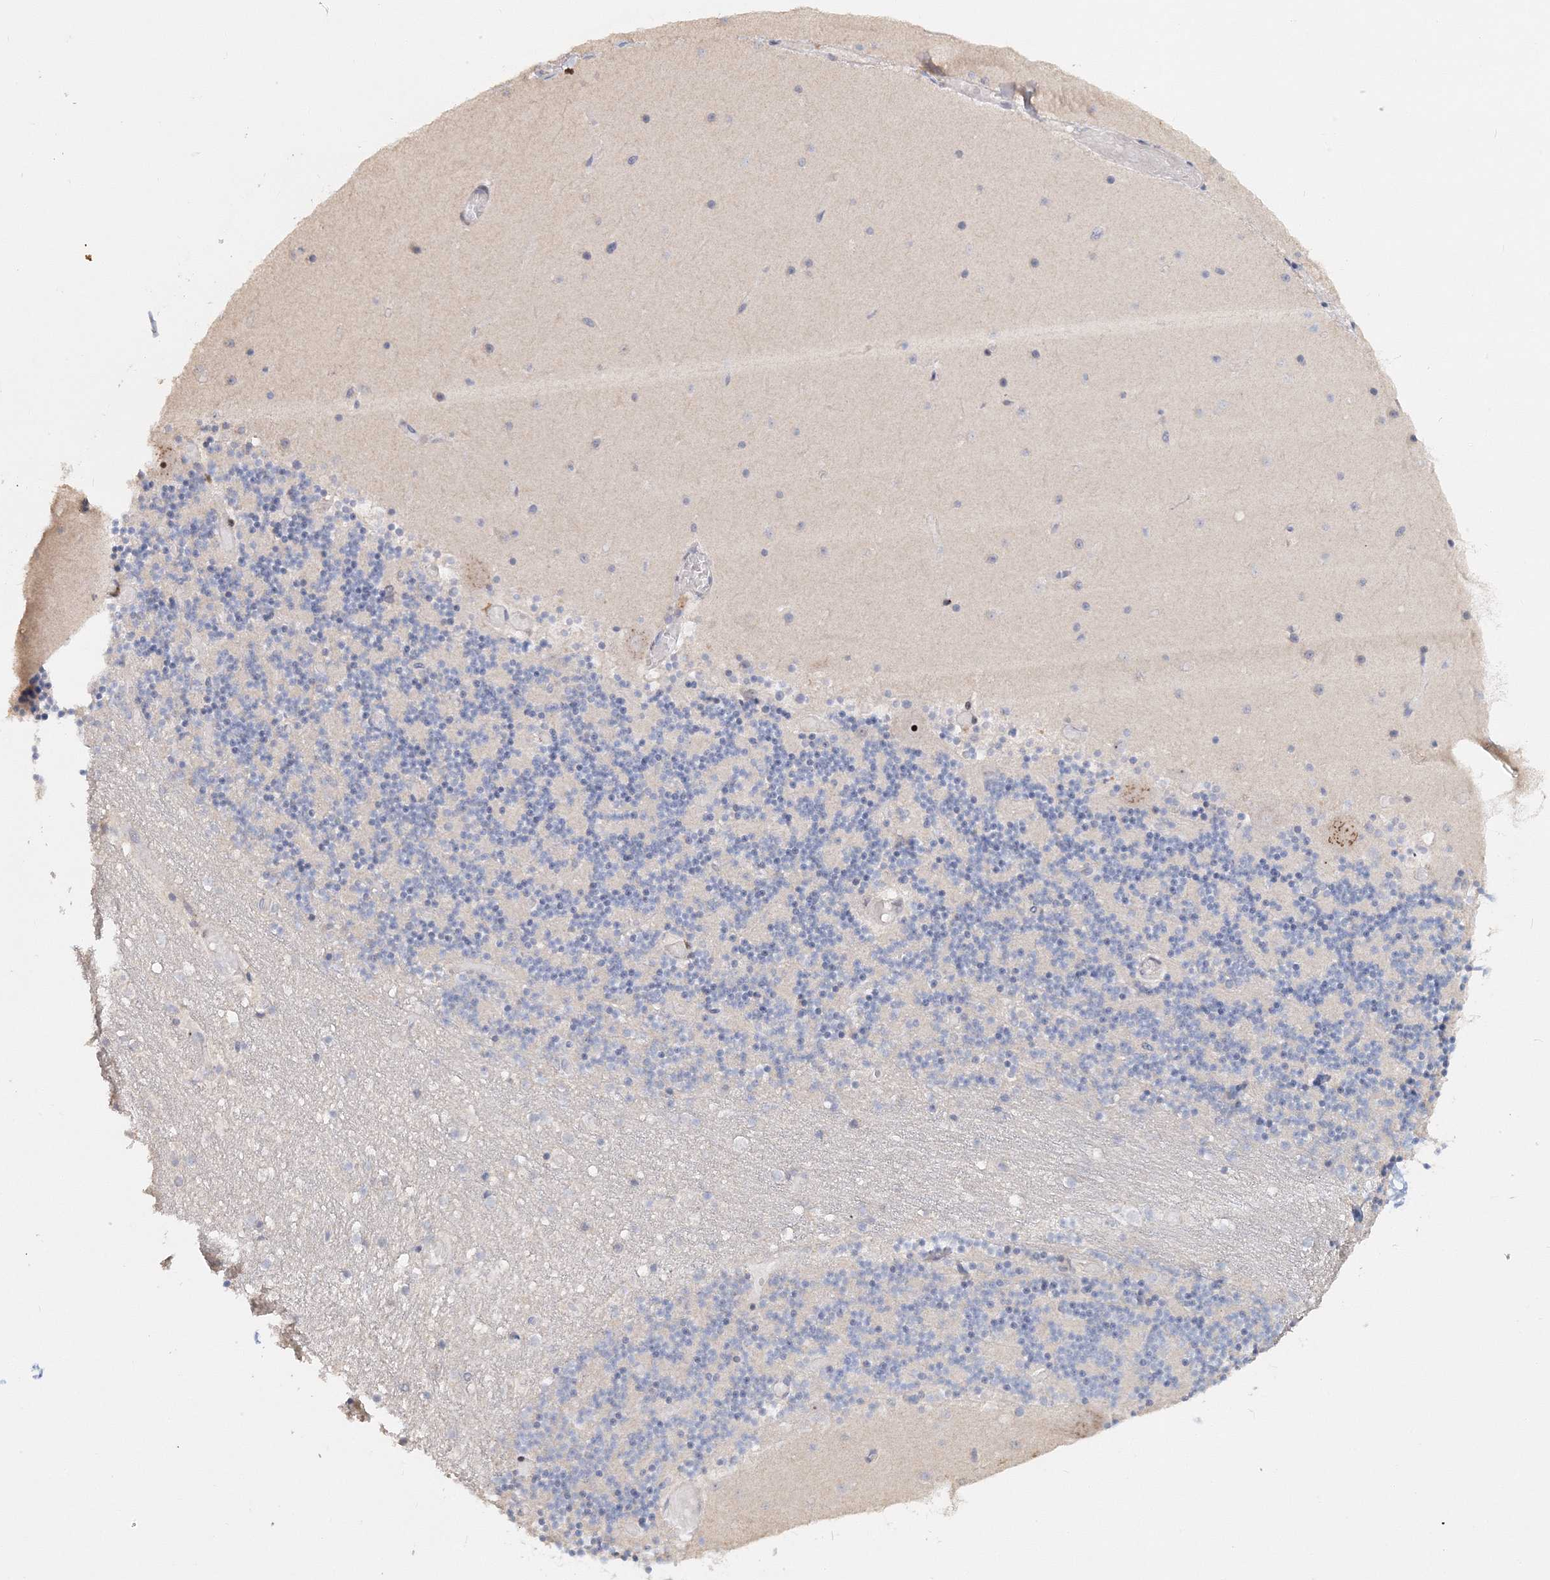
{"staining": {"intensity": "negative", "quantity": "none", "location": "none"}, "tissue": "cerebellum", "cell_type": "Cells in granular layer", "image_type": "normal", "snomed": [{"axis": "morphology", "description": "Normal tissue, NOS"}, {"axis": "topography", "description": "Cerebellum"}], "caption": "DAB (3,3'-diaminobenzidine) immunohistochemical staining of unremarkable human cerebellum displays no significant expression in cells in granular layer.", "gene": "GJB5", "patient": {"sex": "female", "age": 28}}